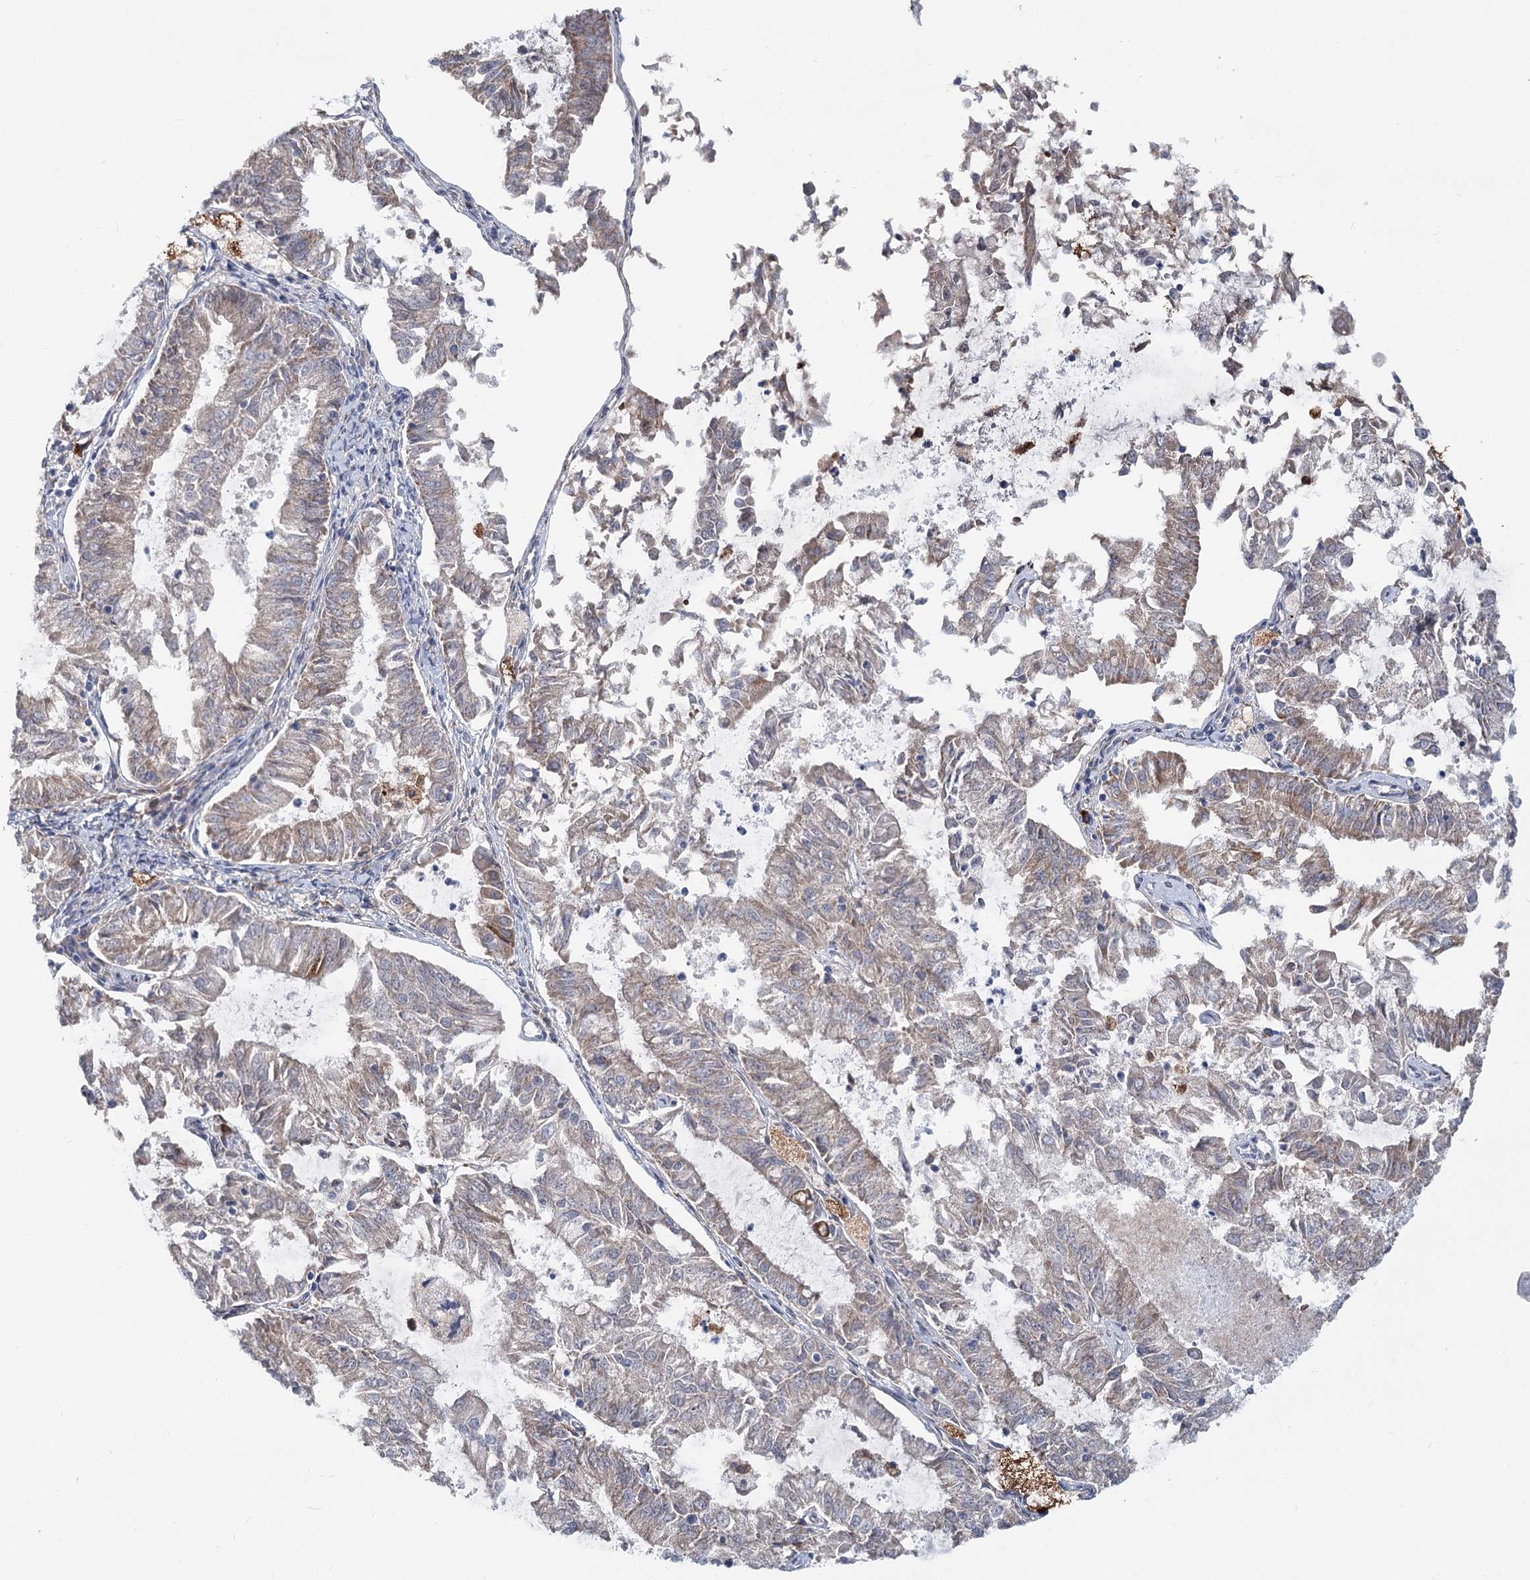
{"staining": {"intensity": "weak", "quantity": "<25%", "location": "cytoplasmic/membranous"}, "tissue": "endometrial cancer", "cell_type": "Tumor cells", "image_type": "cancer", "snomed": [{"axis": "morphology", "description": "Adenocarcinoma, NOS"}, {"axis": "topography", "description": "Endometrium"}], "caption": "High power microscopy photomicrograph of an immunohistochemistry (IHC) image of endometrial adenocarcinoma, revealing no significant staining in tumor cells.", "gene": "CIB4", "patient": {"sex": "female", "age": 57}}